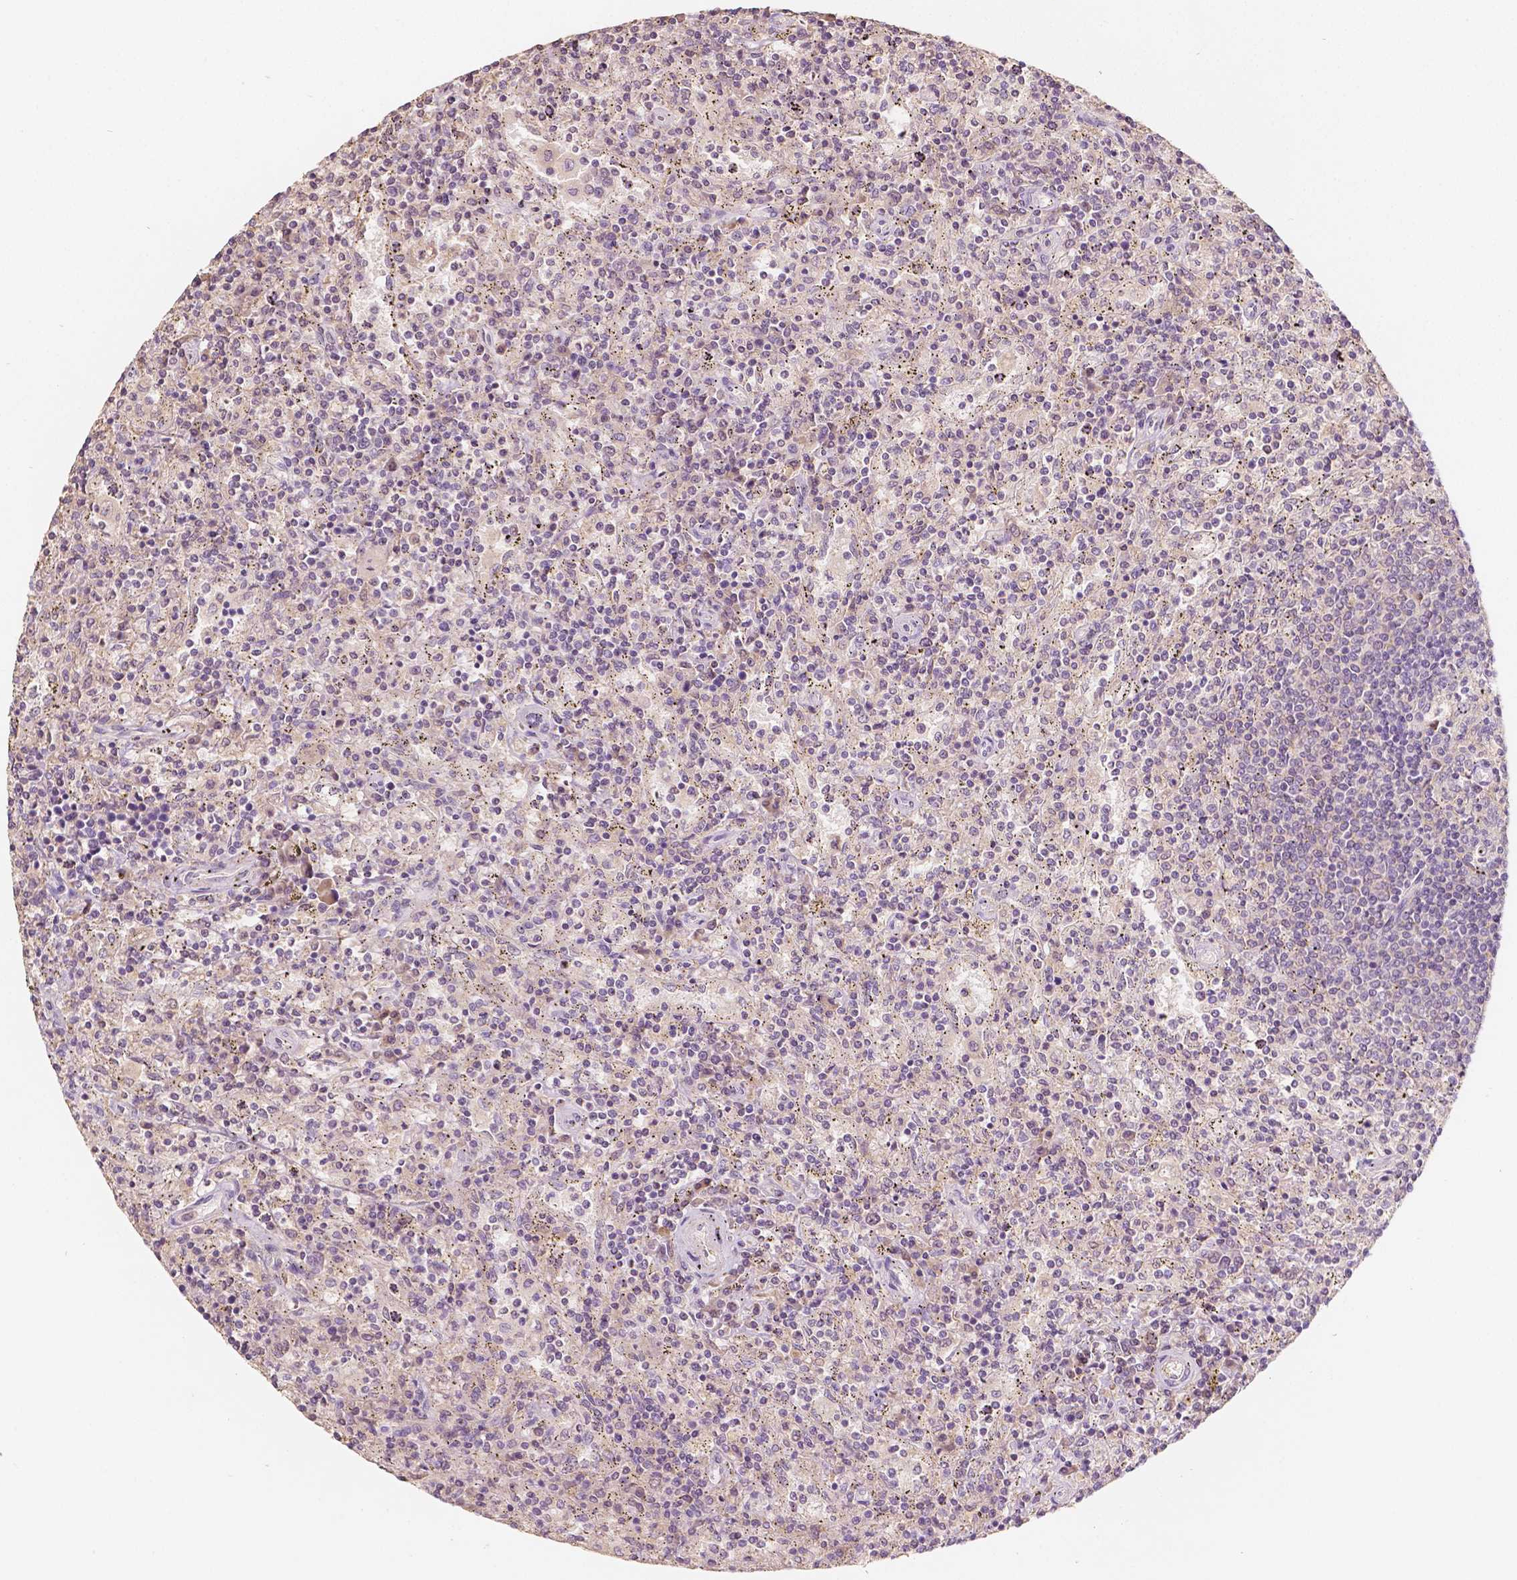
{"staining": {"intensity": "negative", "quantity": "none", "location": "none"}, "tissue": "lymphoma", "cell_type": "Tumor cells", "image_type": "cancer", "snomed": [{"axis": "morphology", "description": "Malignant lymphoma, non-Hodgkin's type, Low grade"}, {"axis": "topography", "description": "Spleen"}], "caption": "The histopathology image displays no significant positivity in tumor cells of lymphoma. The staining is performed using DAB (3,3'-diaminobenzidine) brown chromogen with nuclei counter-stained in using hematoxylin.", "gene": "SOX15", "patient": {"sex": "male", "age": 62}}